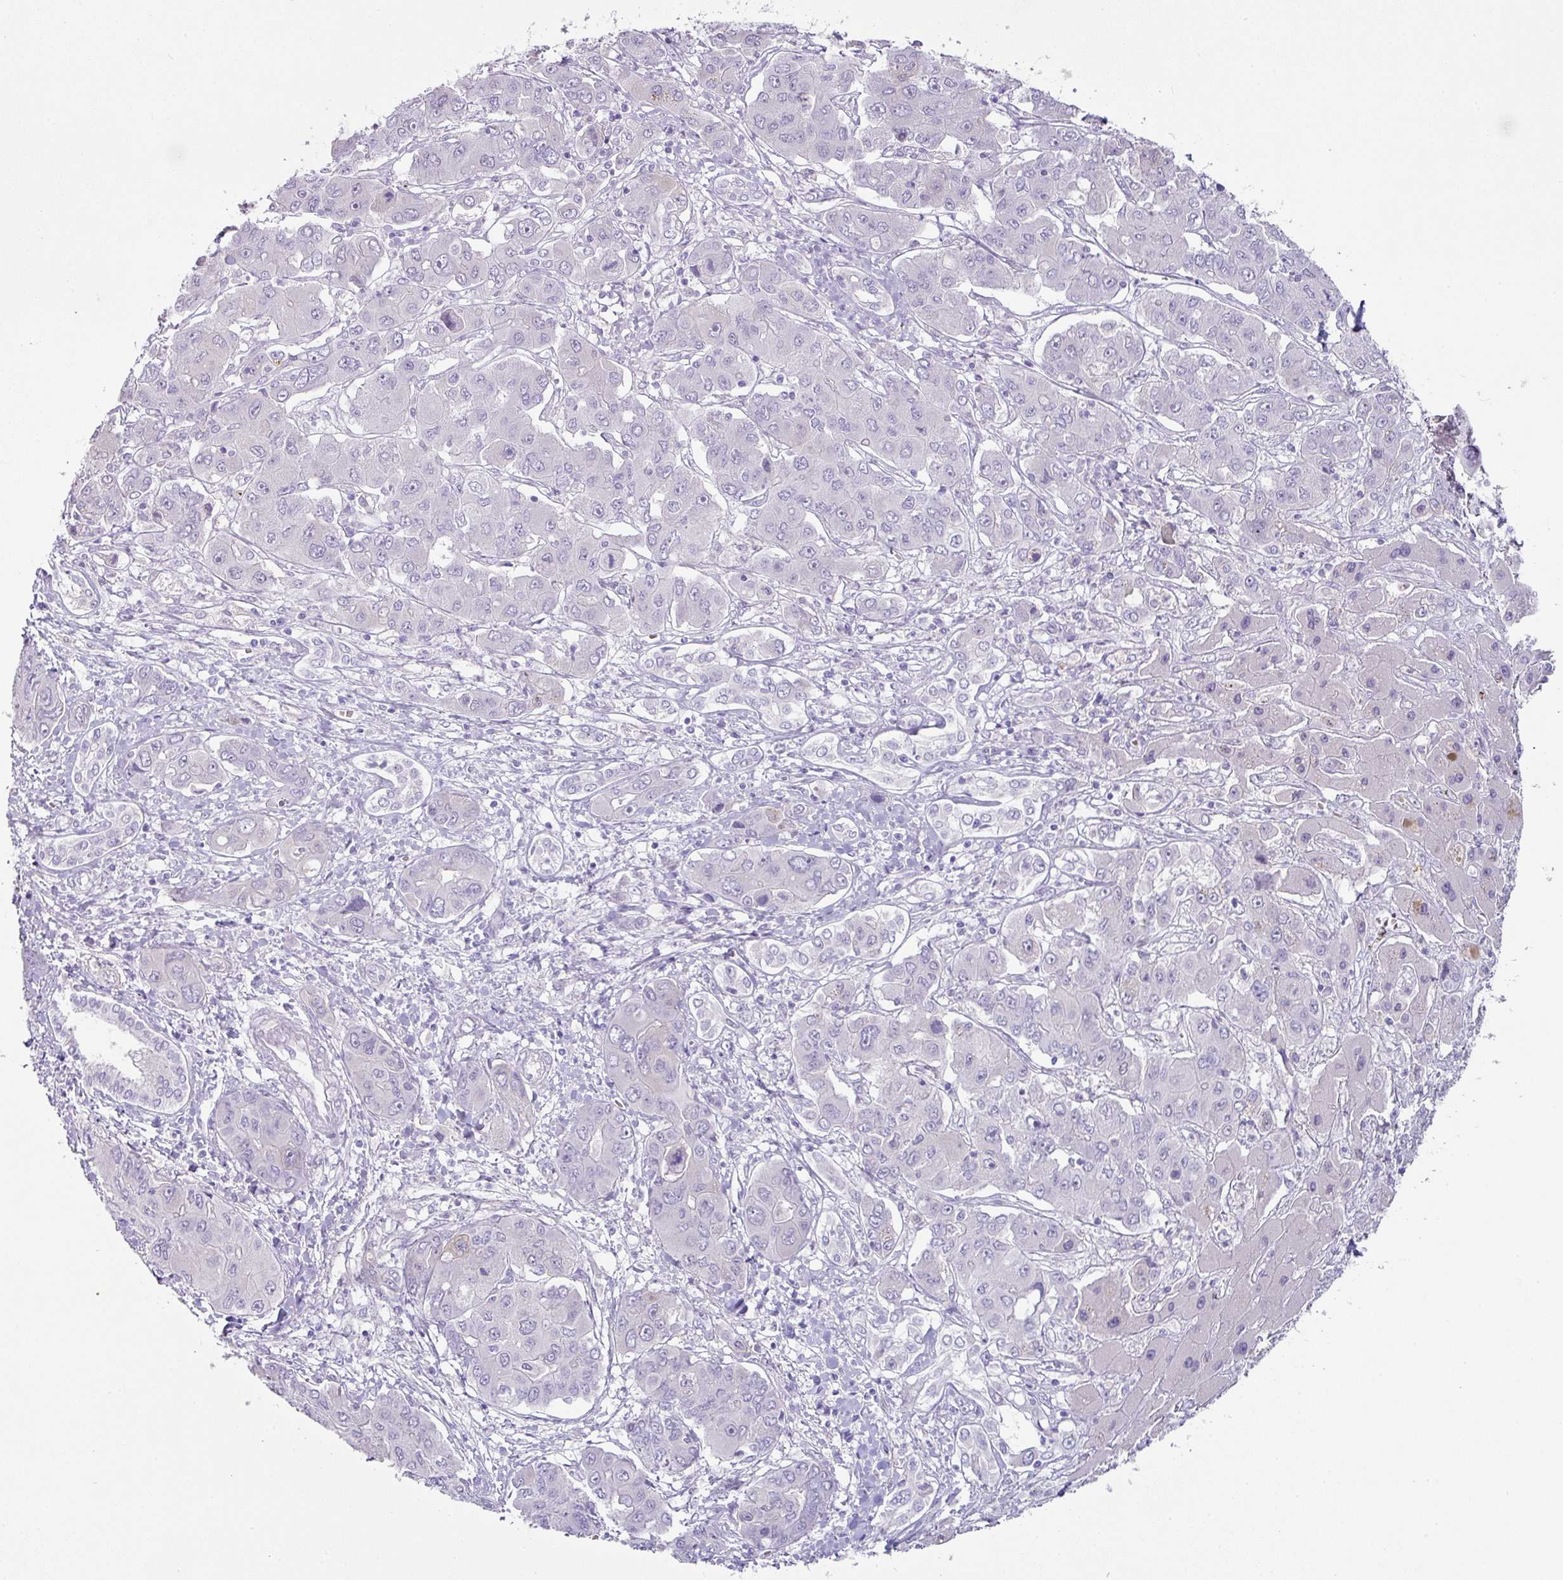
{"staining": {"intensity": "negative", "quantity": "none", "location": "none"}, "tissue": "liver cancer", "cell_type": "Tumor cells", "image_type": "cancer", "snomed": [{"axis": "morphology", "description": "Cholangiocarcinoma"}, {"axis": "topography", "description": "Liver"}], "caption": "This is an immunohistochemistry micrograph of liver cancer. There is no expression in tumor cells.", "gene": "OR52N1", "patient": {"sex": "male", "age": 67}}